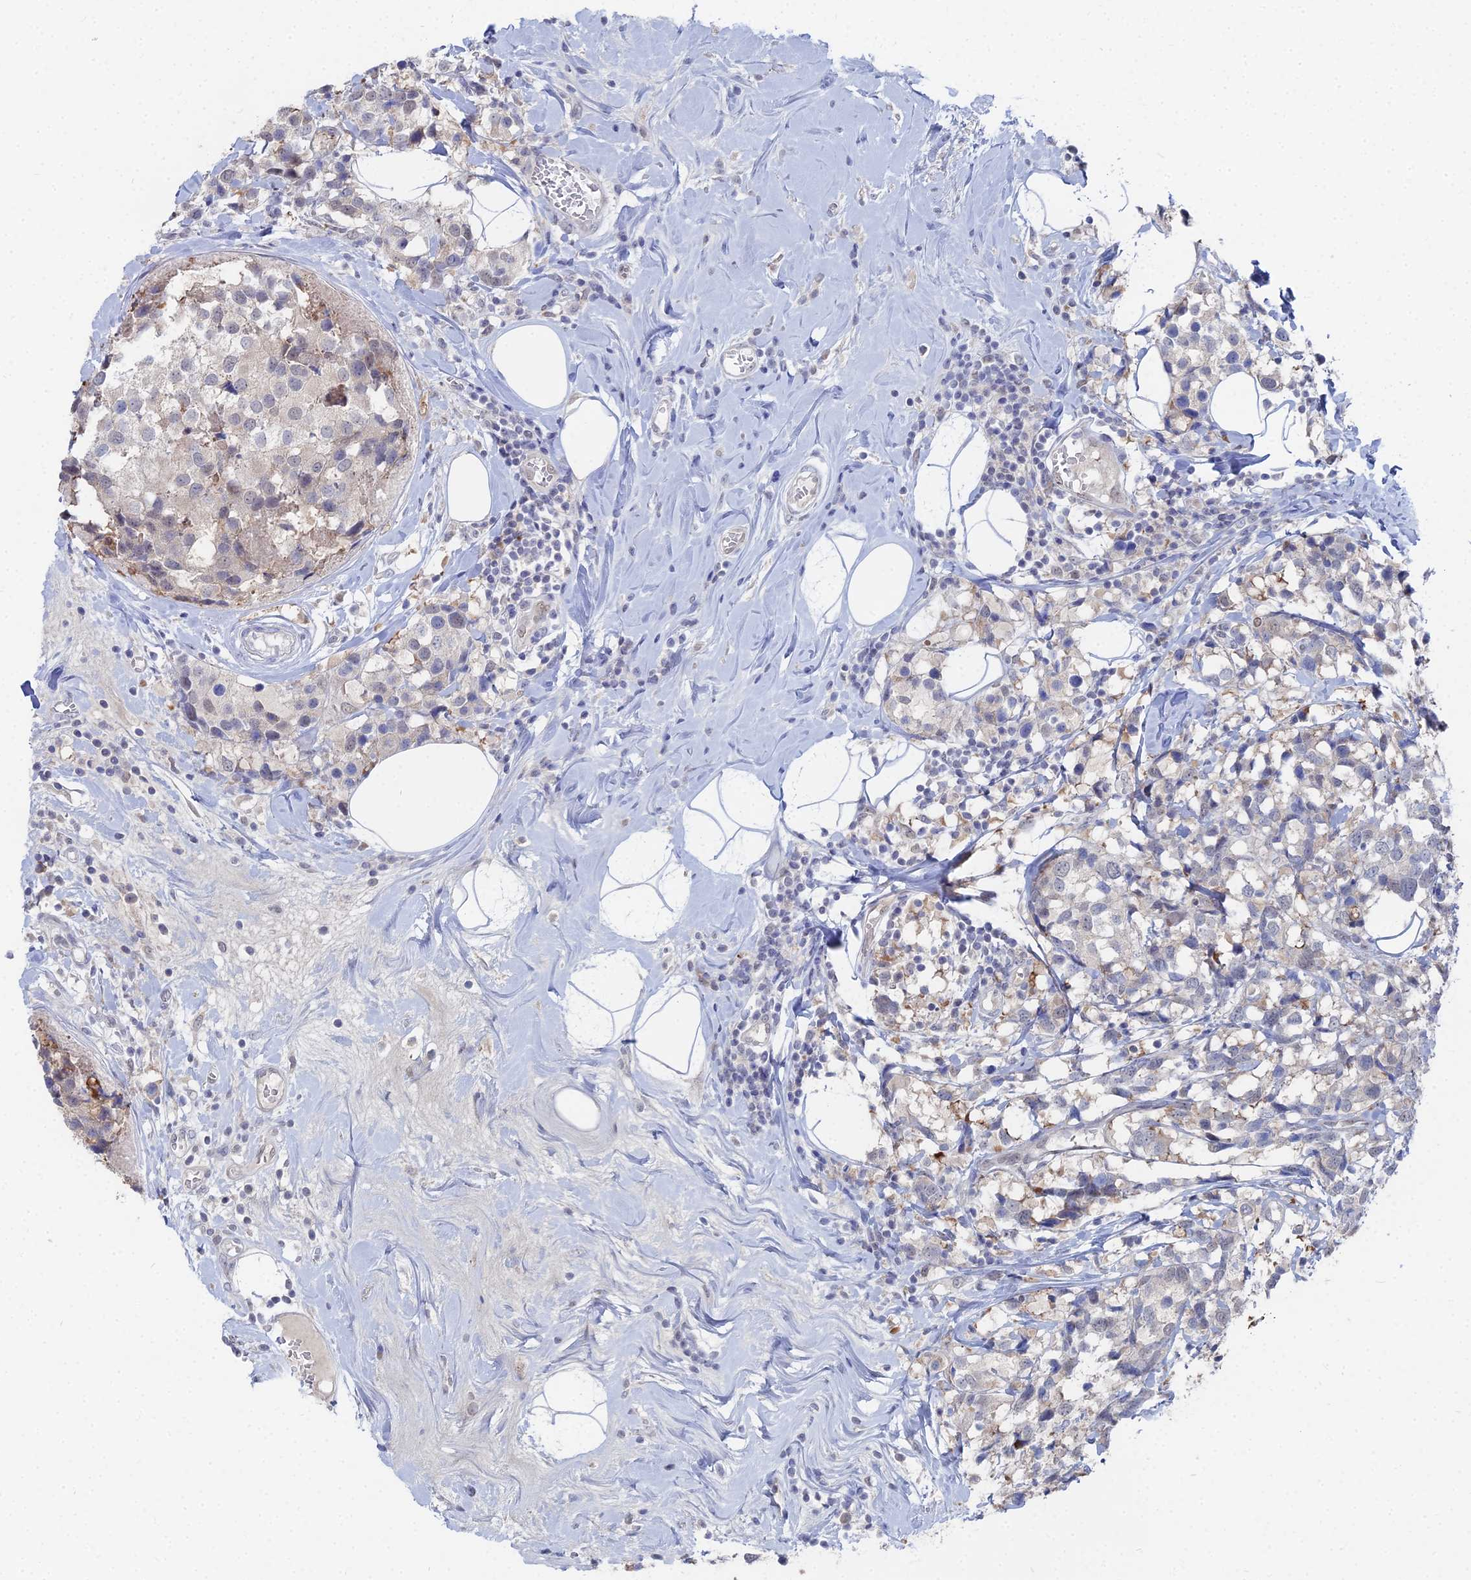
{"staining": {"intensity": "negative", "quantity": "none", "location": "none"}, "tissue": "breast cancer", "cell_type": "Tumor cells", "image_type": "cancer", "snomed": [{"axis": "morphology", "description": "Lobular carcinoma"}, {"axis": "topography", "description": "Breast"}], "caption": "This is a image of immunohistochemistry (IHC) staining of breast lobular carcinoma, which shows no expression in tumor cells.", "gene": "THAP4", "patient": {"sex": "female", "age": 59}}